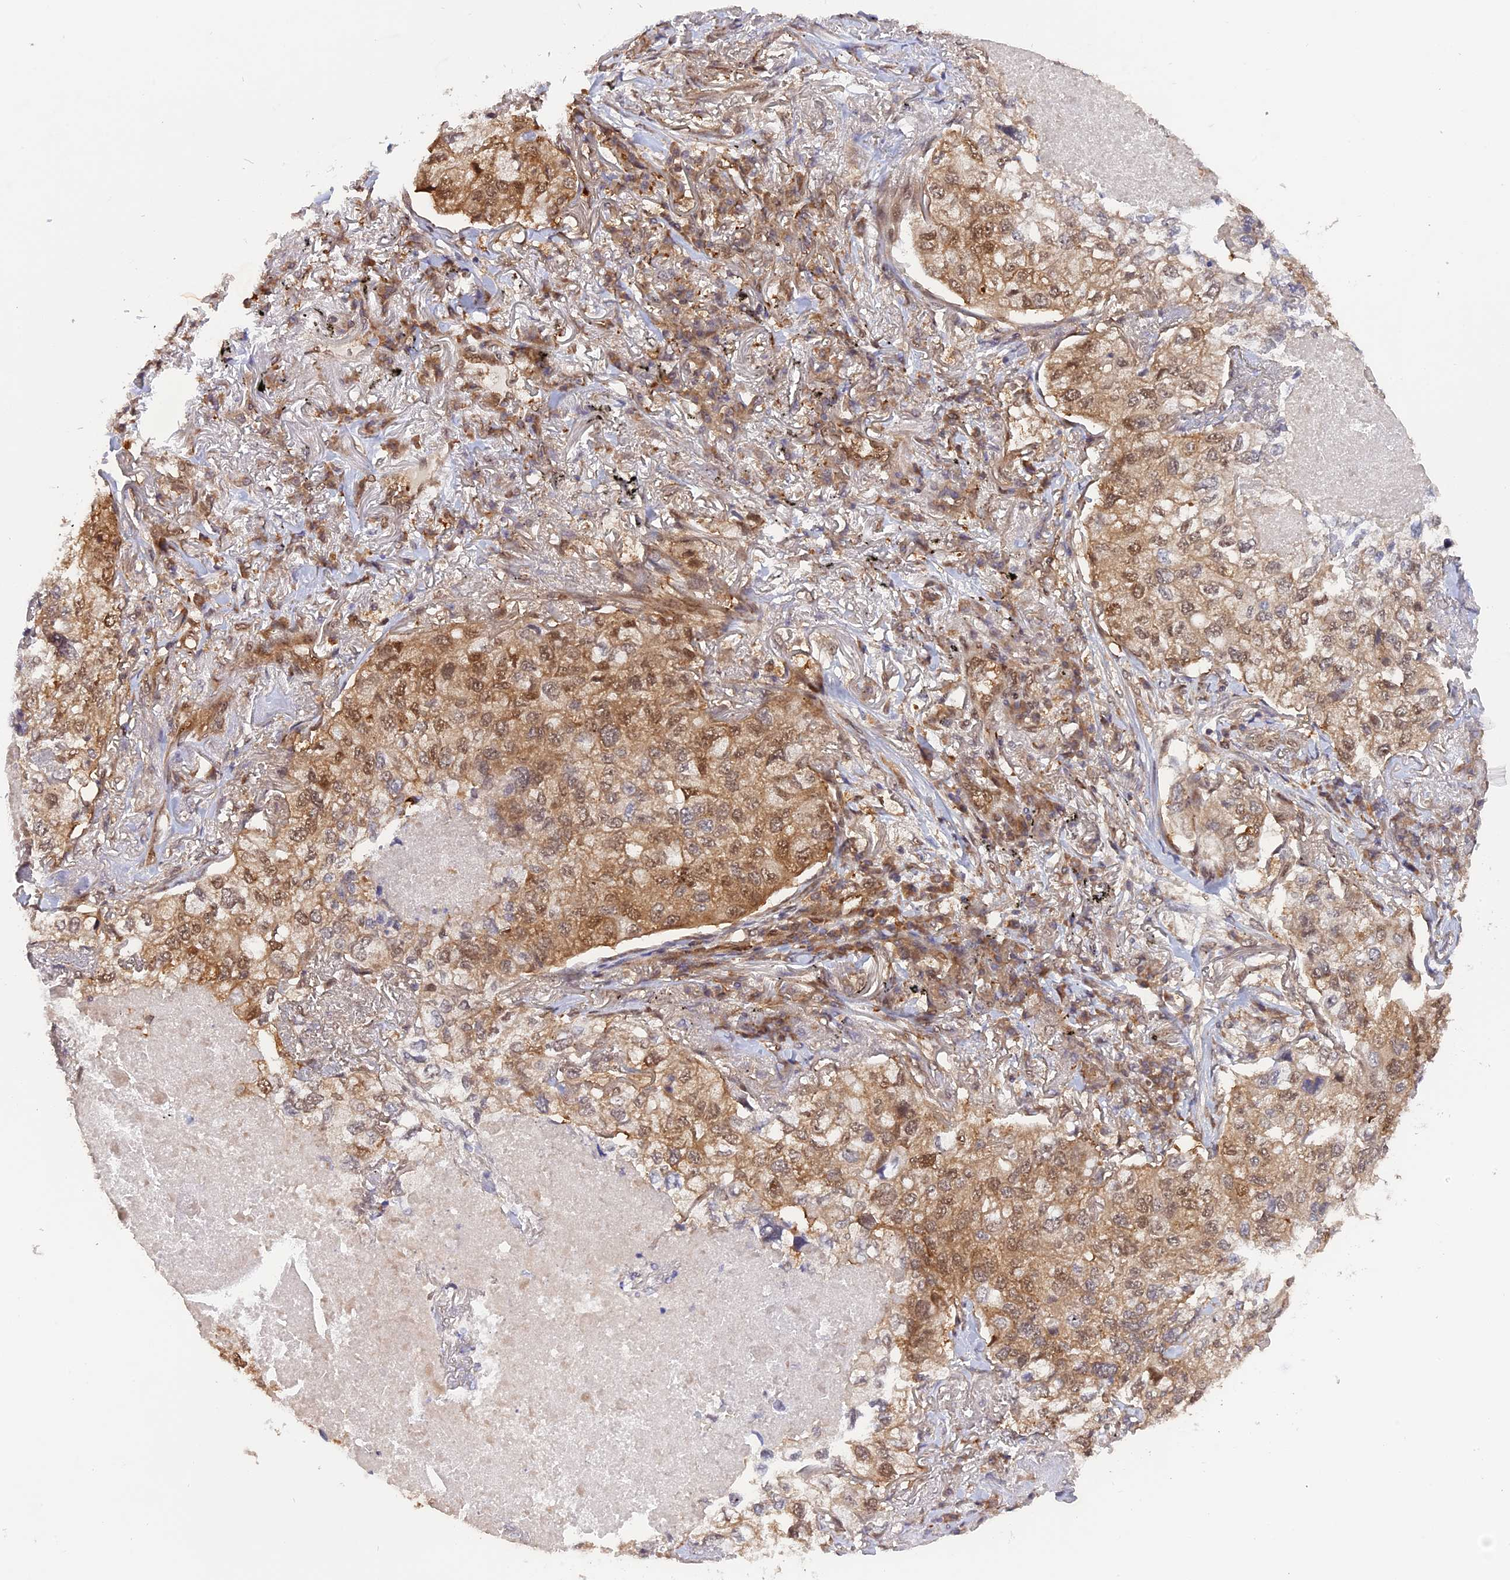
{"staining": {"intensity": "moderate", "quantity": ">75%", "location": "cytoplasmic/membranous,nuclear"}, "tissue": "lung cancer", "cell_type": "Tumor cells", "image_type": "cancer", "snomed": [{"axis": "morphology", "description": "Adenocarcinoma, NOS"}, {"axis": "topography", "description": "Lung"}], "caption": "DAB immunohistochemical staining of adenocarcinoma (lung) demonstrates moderate cytoplasmic/membranous and nuclear protein staining in approximately >75% of tumor cells. The staining was performed using DAB, with brown indicating positive protein expression. Nuclei are stained blue with hematoxylin.", "gene": "ZNF428", "patient": {"sex": "male", "age": 65}}